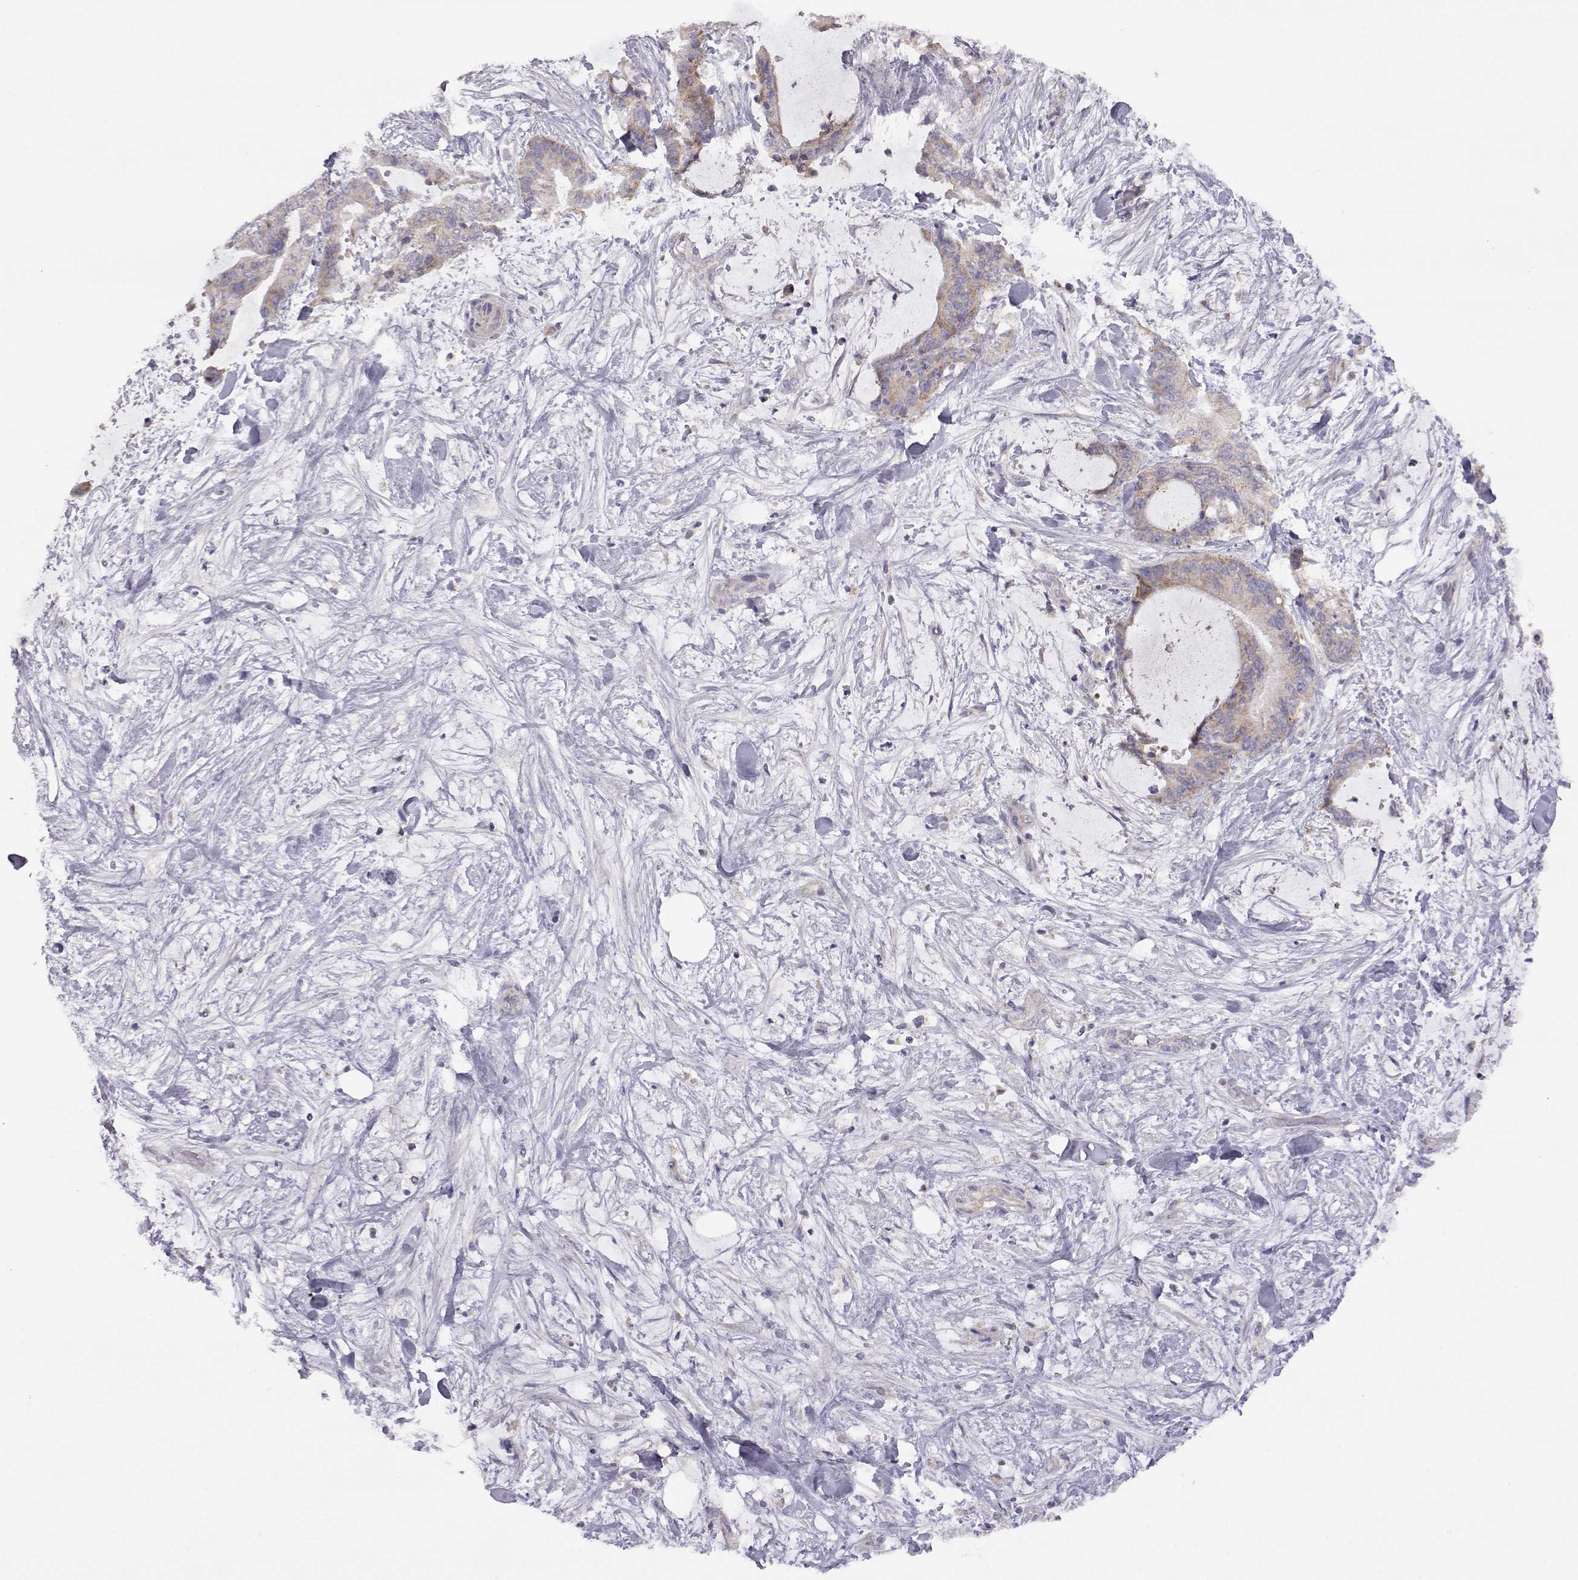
{"staining": {"intensity": "weak", "quantity": "25%-75%", "location": "cytoplasmic/membranous"}, "tissue": "liver cancer", "cell_type": "Tumor cells", "image_type": "cancer", "snomed": [{"axis": "morphology", "description": "Cholangiocarcinoma"}, {"axis": "topography", "description": "Liver"}], "caption": "This is a micrograph of immunohistochemistry (IHC) staining of liver cancer (cholangiocarcinoma), which shows weak expression in the cytoplasmic/membranous of tumor cells.", "gene": "DDC", "patient": {"sex": "female", "age": 73}}